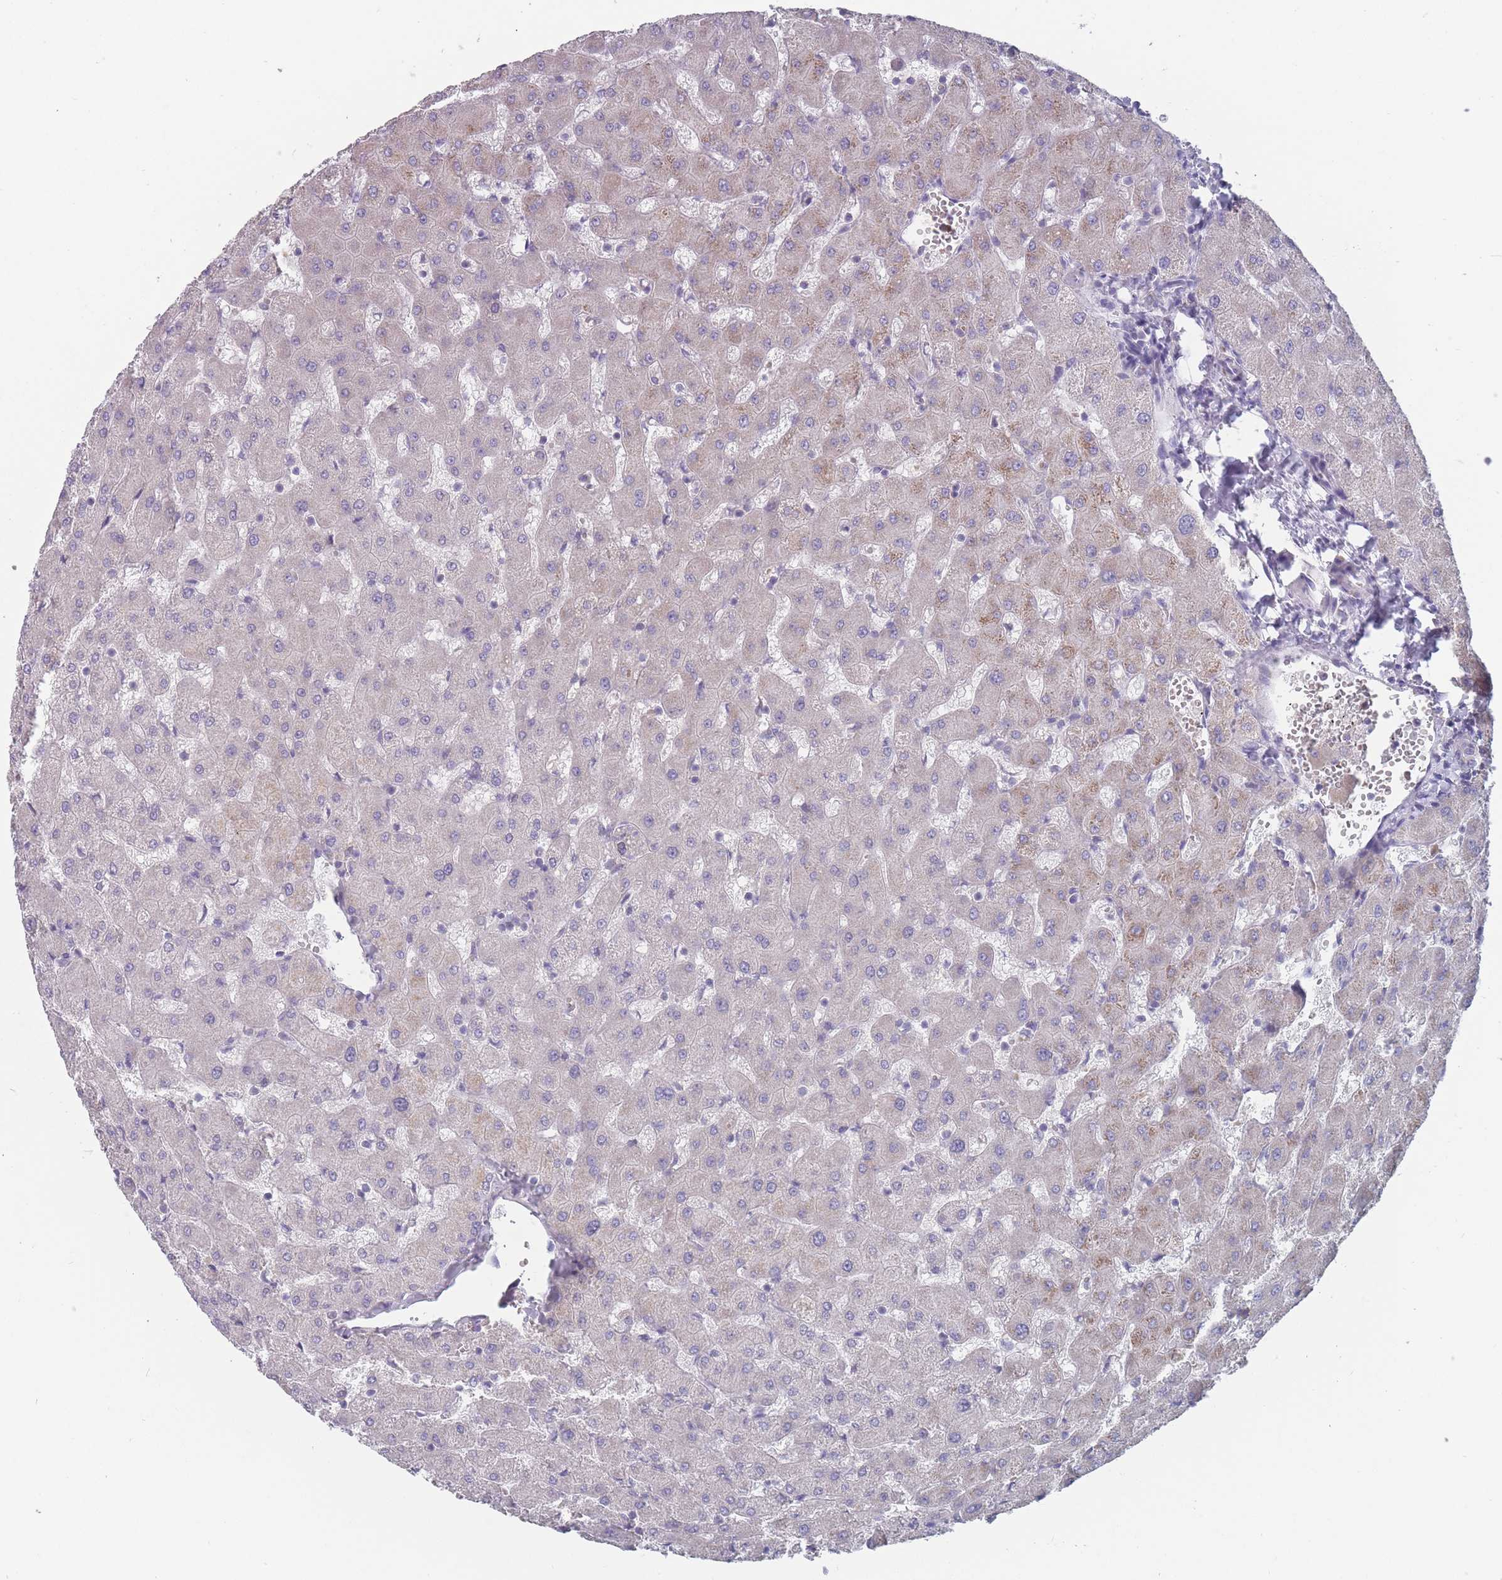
{"staining": {"intensity": "negative", "quantity": "none", "location": "none"}, "tissue": "liver", "cell_type": "Cholangiocytes", "image_type": "normal", "snomed": [{"axis": "morphology", "description": "Normal tissue, NOS"}, {"axis": "topography", "description": "Liver"}], "caption": "This is a histopathology image of immunohistochemistry (IHC) staining of benign liver, which shows no positivity in cholangiocytes.", "gene": "PEX7", "patient": {"sex": "female", "age": 63}}